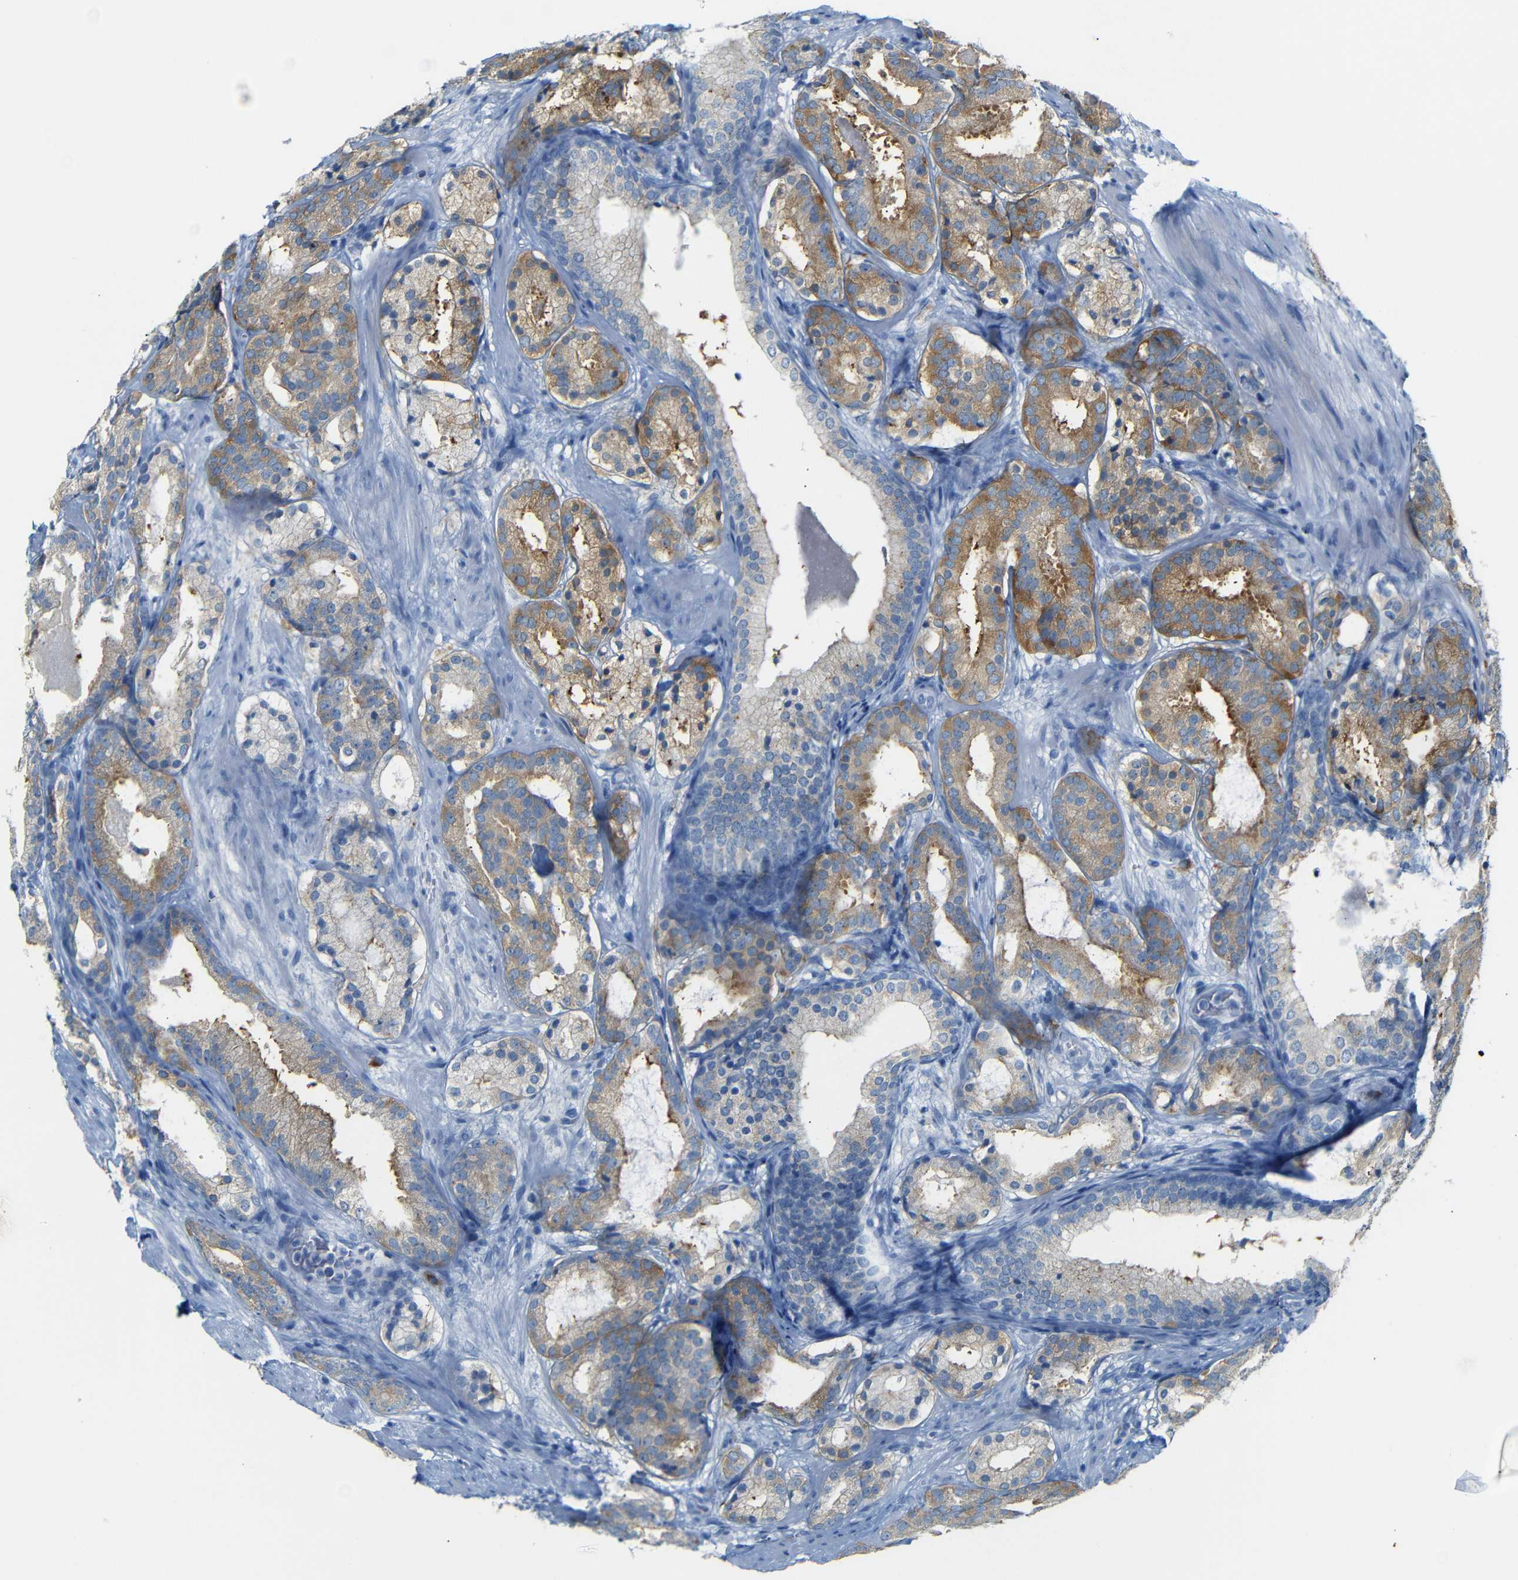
{"staining": {"intensity": "moderate", "quantity": ">75%", "location": "cytoplasmic/membranous"}, "tissue": "prostate cancer", "cell_type": "Tumor cells", "image_type": "cancer", "snomed": [{"axis": "morphology", "description": "Adenocarcinoma, Low grade"}, {"axis": "topography", "description": "Prostate"}], "caption": "An image of prostate low-grade adenocarcinoma stained for a protein reveals moderate cytoplasmic/membranous brown staining in tumor cells.", "gene": "FCRL1", "patient": {"sex": "male", "age": 69}}